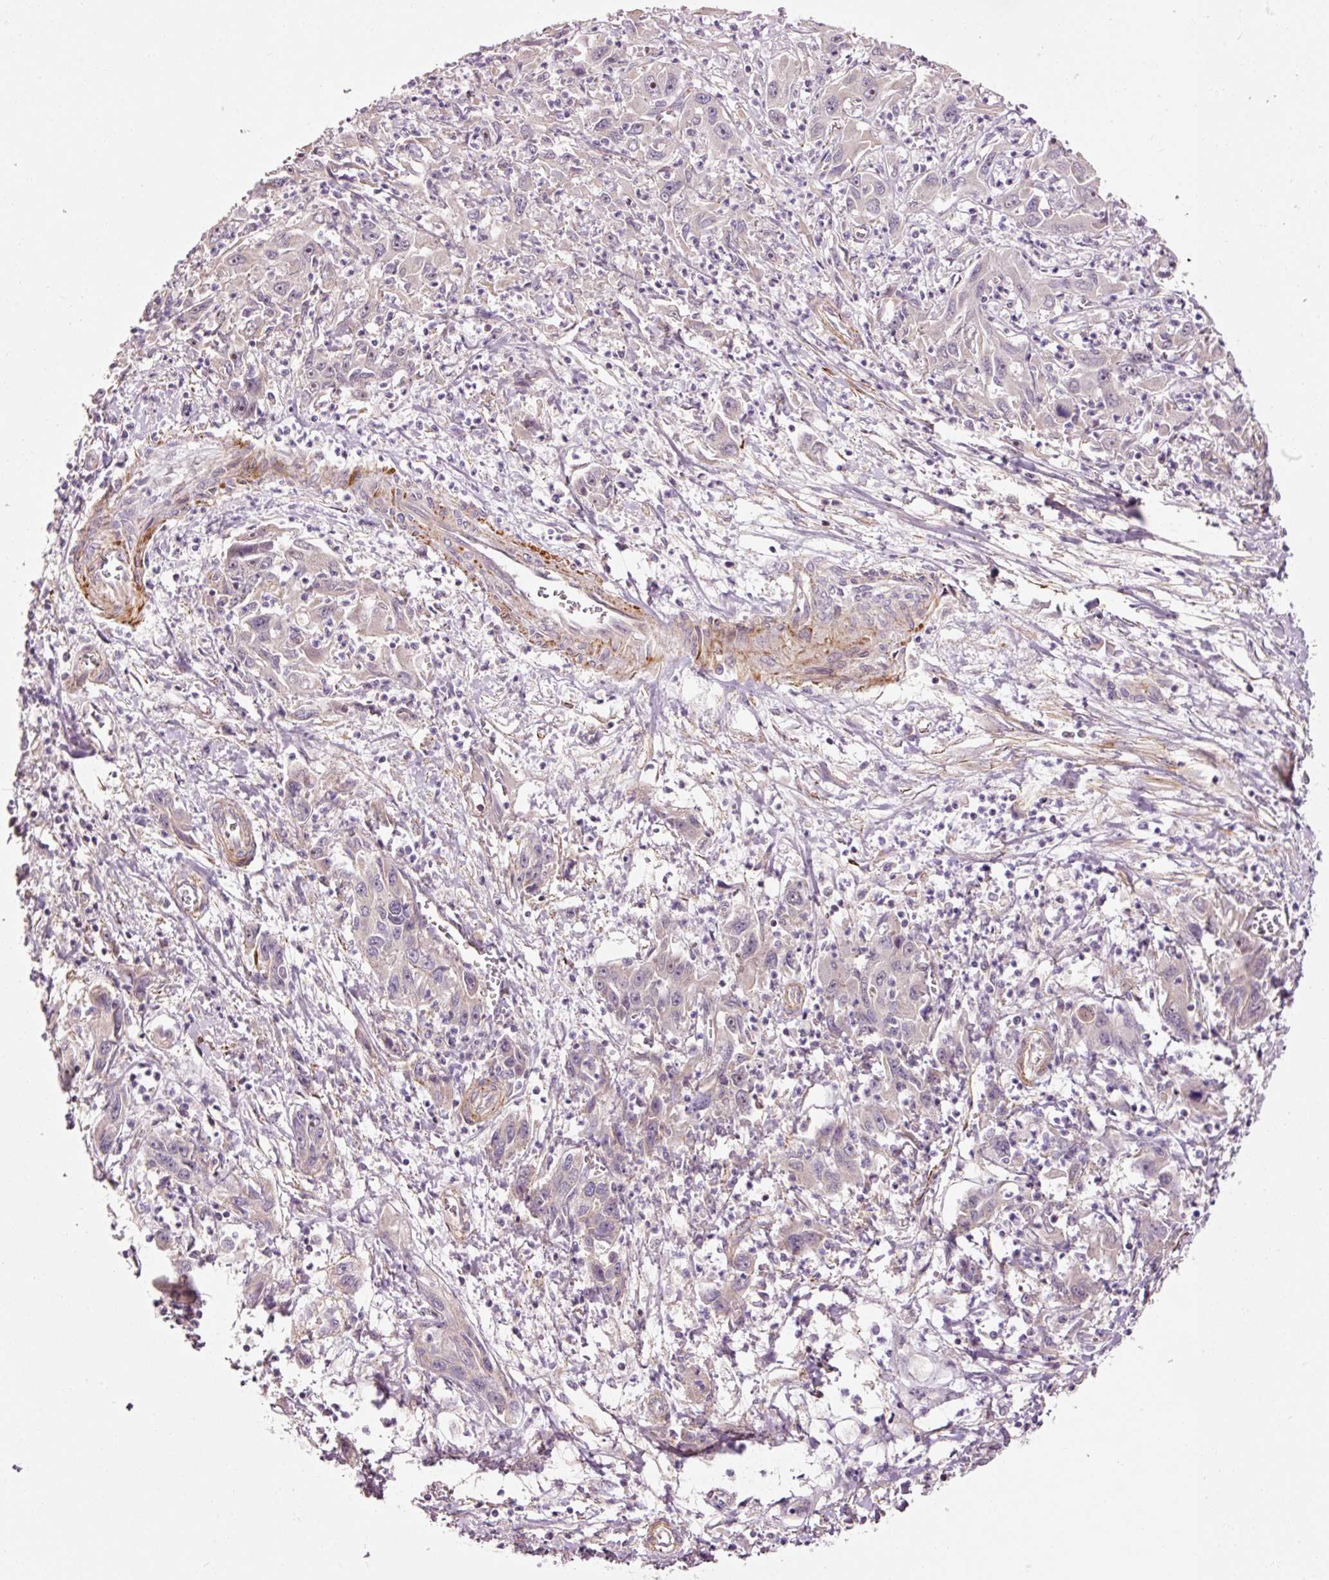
{"staining": {"intensity": "negative", "quantity": "none", "location": "none"}, "tissue": "liver cancer", "cell_type": "Tumor cells", "image_type": "cancer", "snomed": [{"axis": "morphology", "description": "Carcinoma, Hepatocellular, NOS"}, {"axis": "topography", "description": "Liver"}], "caption": "A photomicrograph of hepatocellular carcinoma (liver) stained for a protein demonstrates no brown staining in tumor cells. The staining is performed using DAB brown chromogen with nuclei counter-stained in using hematoxylin.", "gene": "ANKRD20A1", "patient": {"sex": "male", "age": 63}}